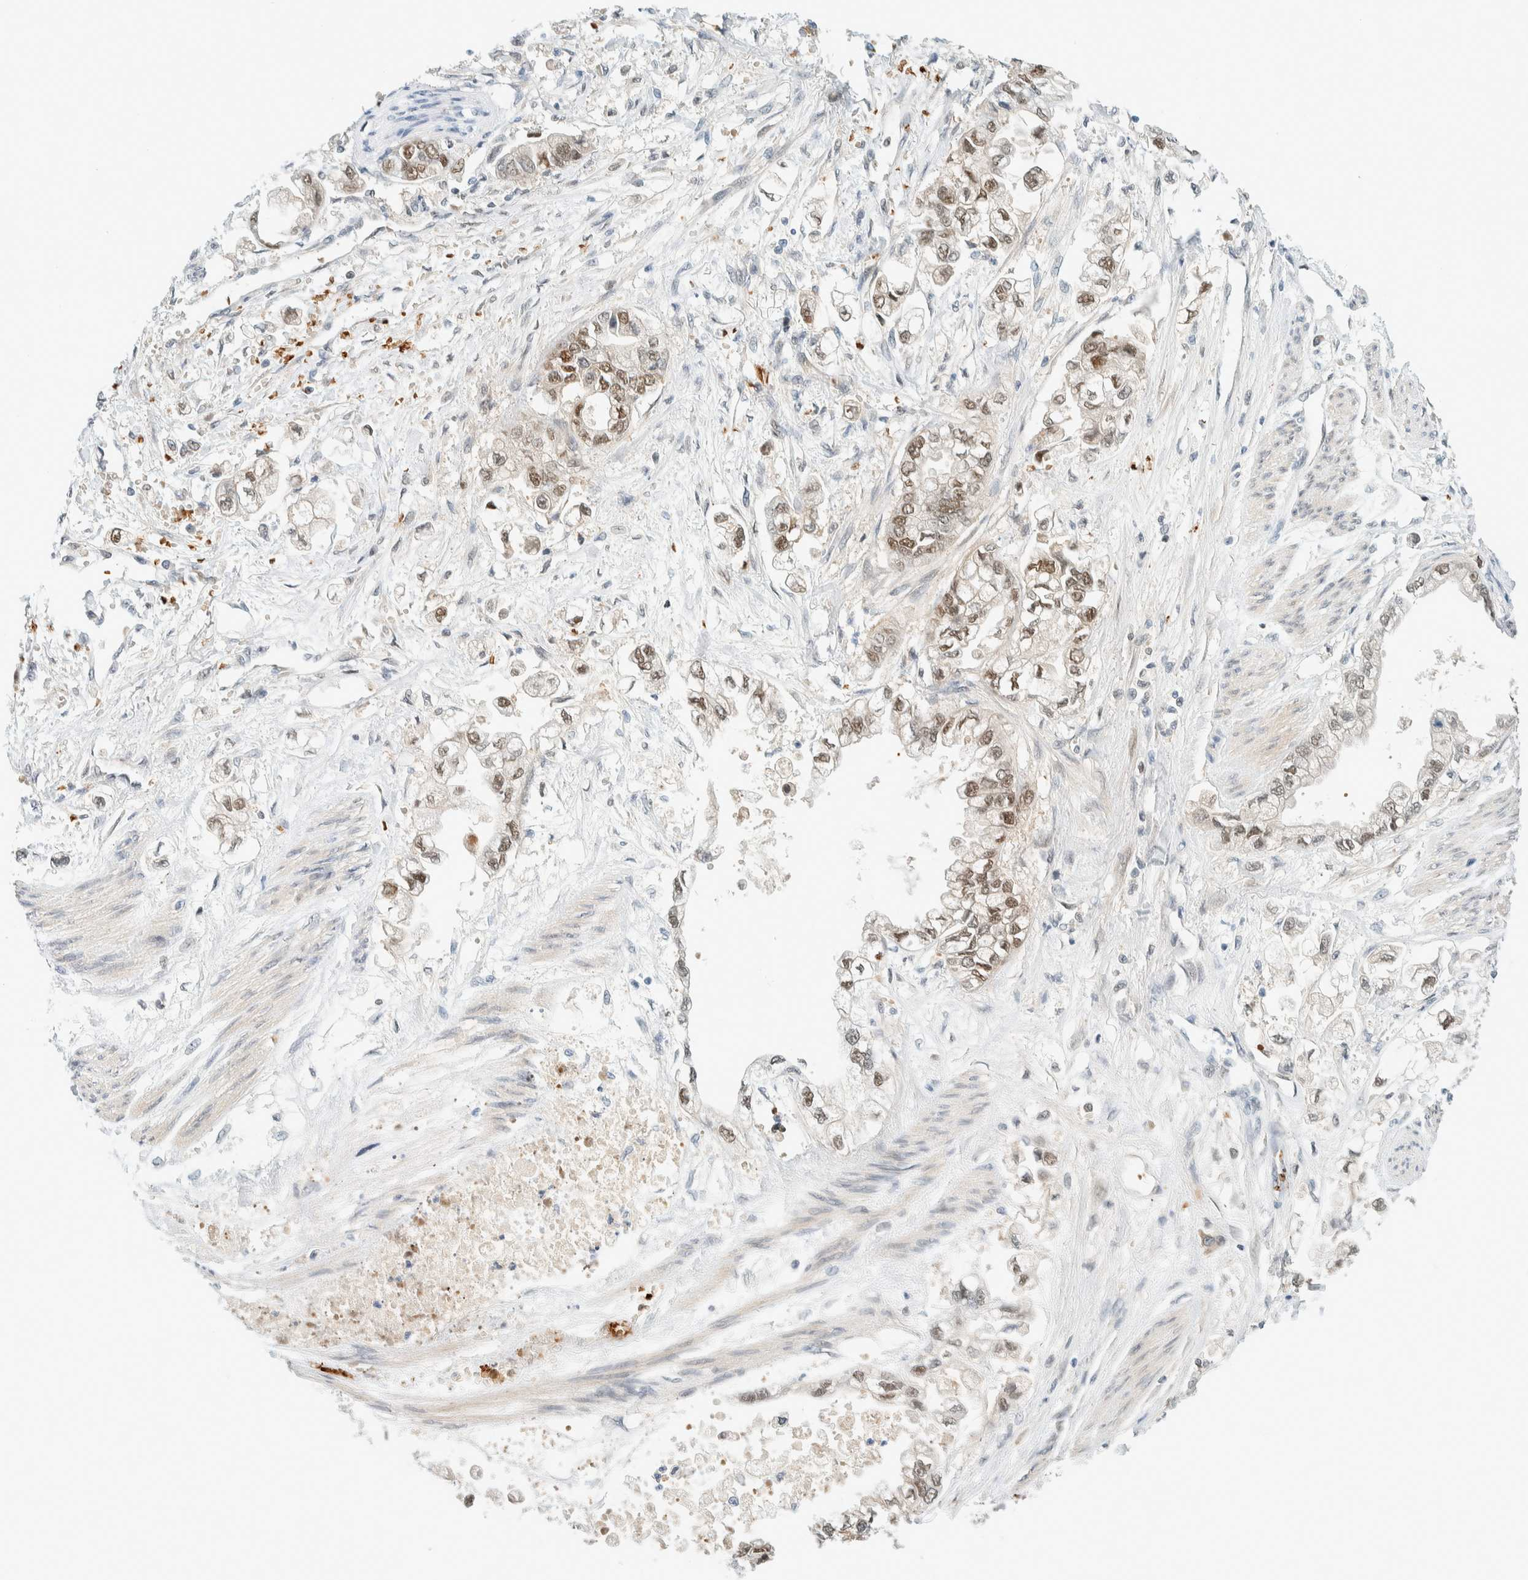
{"staining": {"intensity": "weak", "quantity": ">75%", "location": "nuclear"}, "tissue": "stomach cancer", "cell_type": "Tumor cells", "image_type": "cancer", "snomed": [{"axis": "morphology", "description": "Normal tissue, NOS"}, {"axis": "morphology", "description": "Adenocarcinoma, NOS"}, {"axis": "topography", "description": "Stomach"}], "caption": "Stomach cancer tissue shows weak nuclear expression in approximately >75% of tumor cells, visualized by immunohistochemistry.", "gene": "TSTD2", "patient": {"sex": "male", "age": 62}}